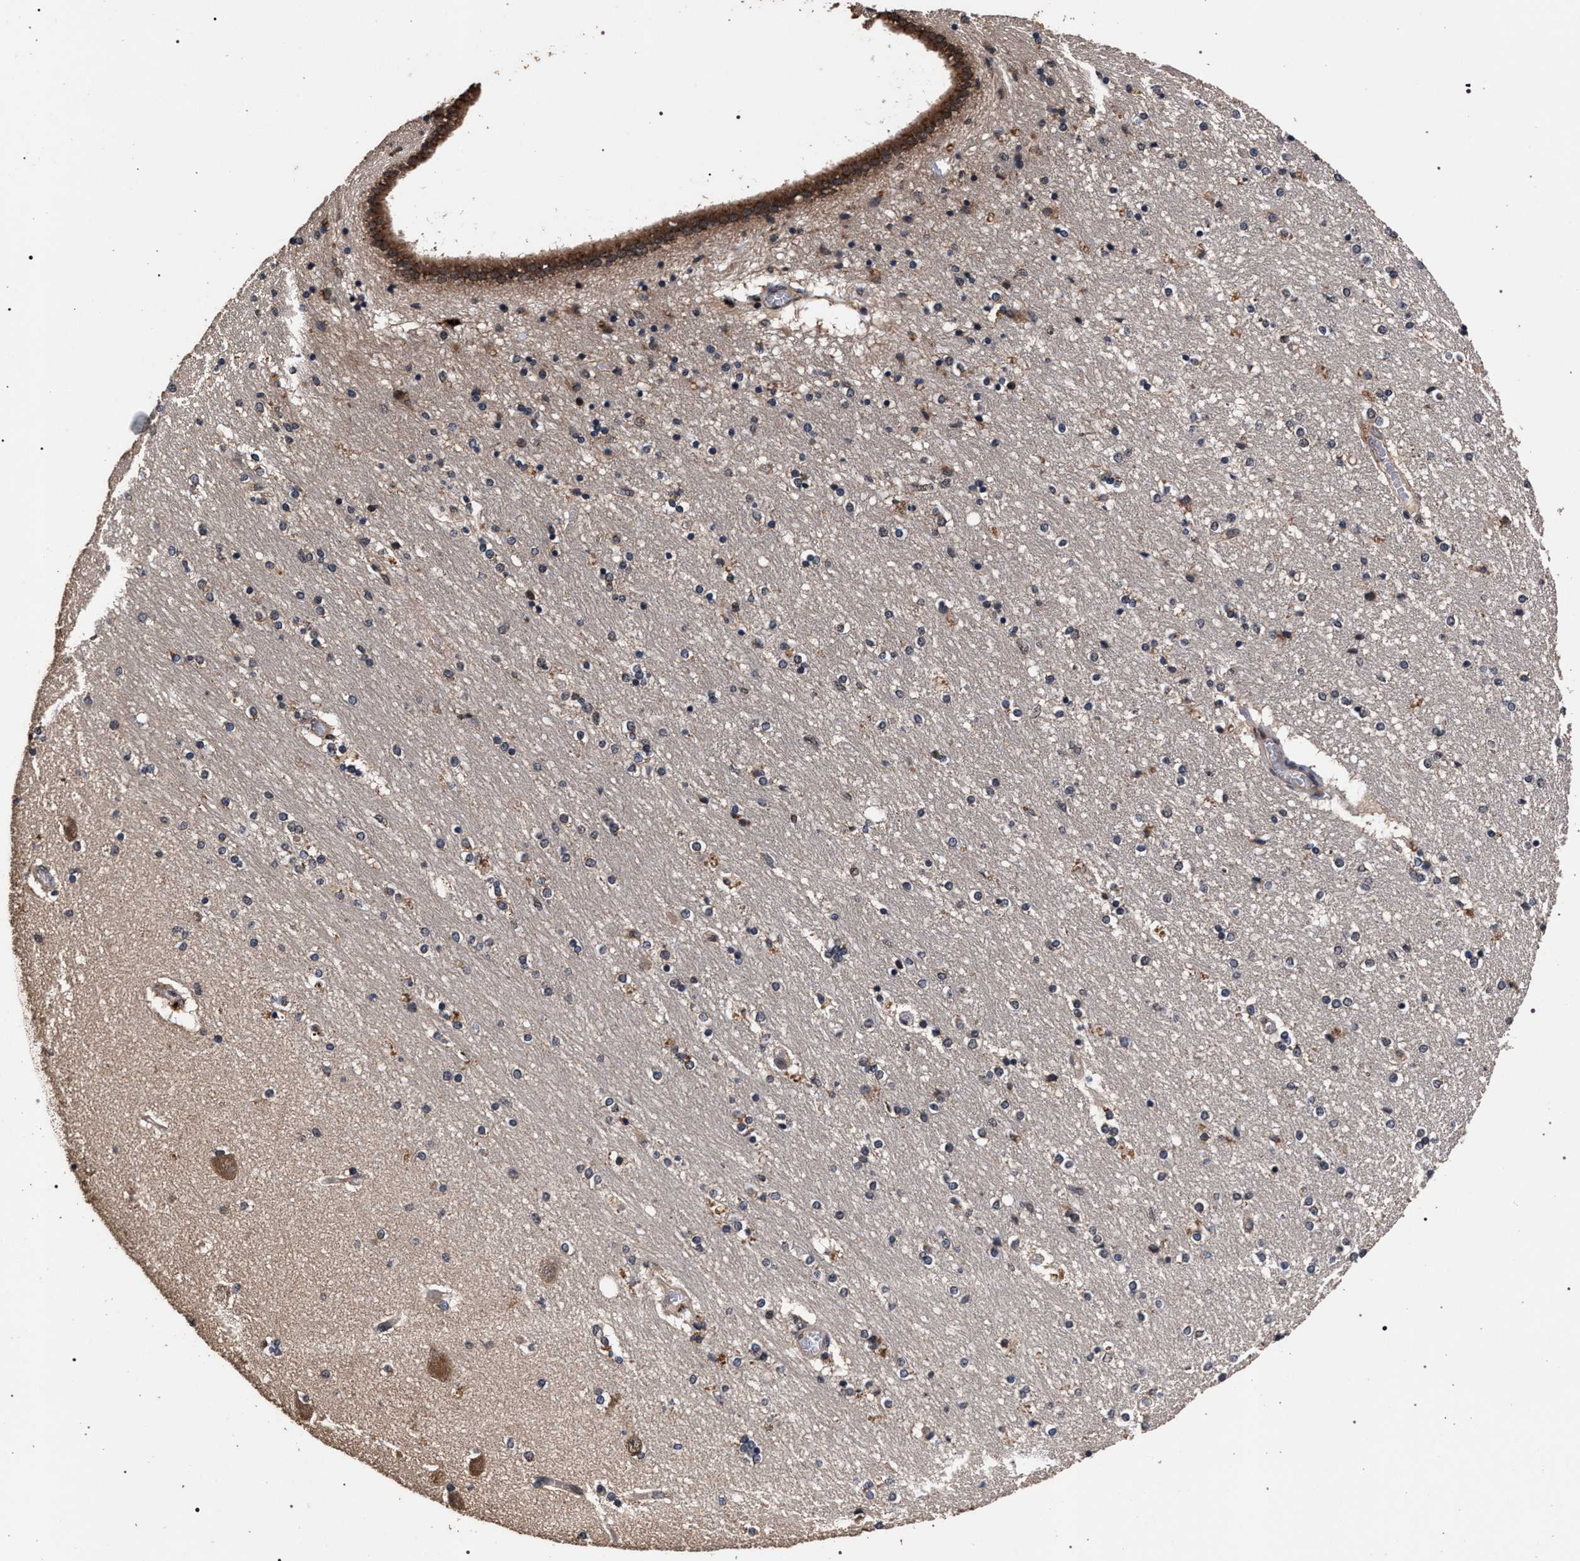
{"staining": {"intensity": "moderate", "quantity": "25%-75%", "location": "cytoplasmic/membranous,nuclear"}, "tissue": "hippocampus", "cell_type": "Glial cells", "image_type": "normal", "snomed": [{"axis": "morphology", "description": "Normal tissue, NOS"}, {"axis": "topography", "description": "Hippocampus"}], "caption": "Brown immunohistochemical staining in unremarkable hippocampus displays moderate cytoplasmic/membranous,nuclear staining in approximately 25%-75% of glial cells.", "gene": "ACOX1", "patient": {"sex": "female", "age": 54}}